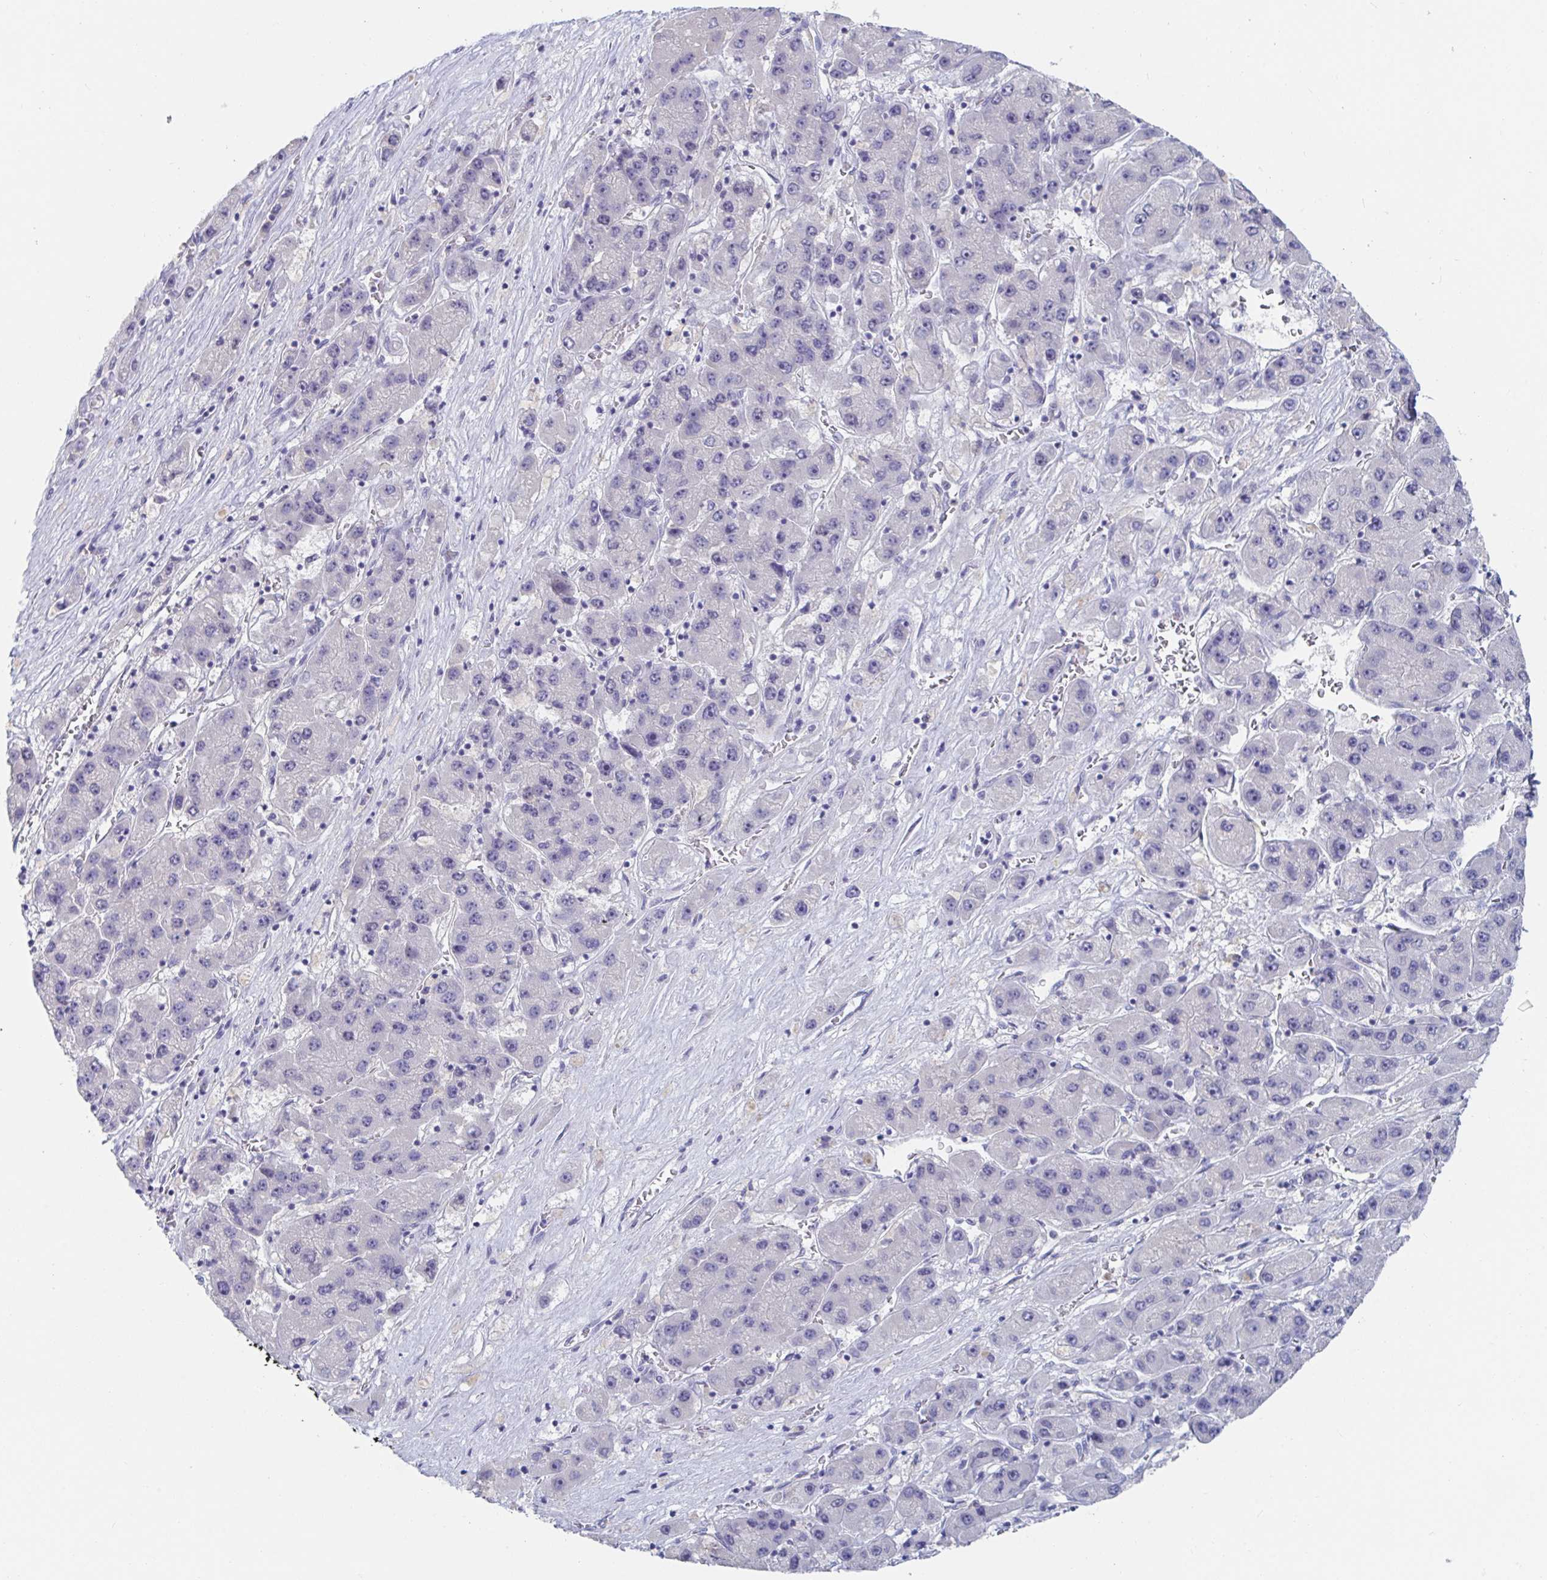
{"staining": {"intensity": "negative", "quantity": "none", "location": "none"}, "tissue": "liver cancer", "cell_type": "Tumor cells", "image_type": "cancer", "snomed": [{"axis": "morphology", "description": "Carcinoma, Hepatocellular, NOS"}, {"axis": "topography", "description": "Liver"}], "caption": "Immunohistochemistry image of liver cancer stained for a protein (brown), which reveals no positivity in tumor cells. Brightfield microscopy of immunohistochemistry stained with DAB (brown) and hematoxylin (blue), captured at high magnification.", "gene": "KCNK5", "patient": {"sex": "female", "age": 61}}